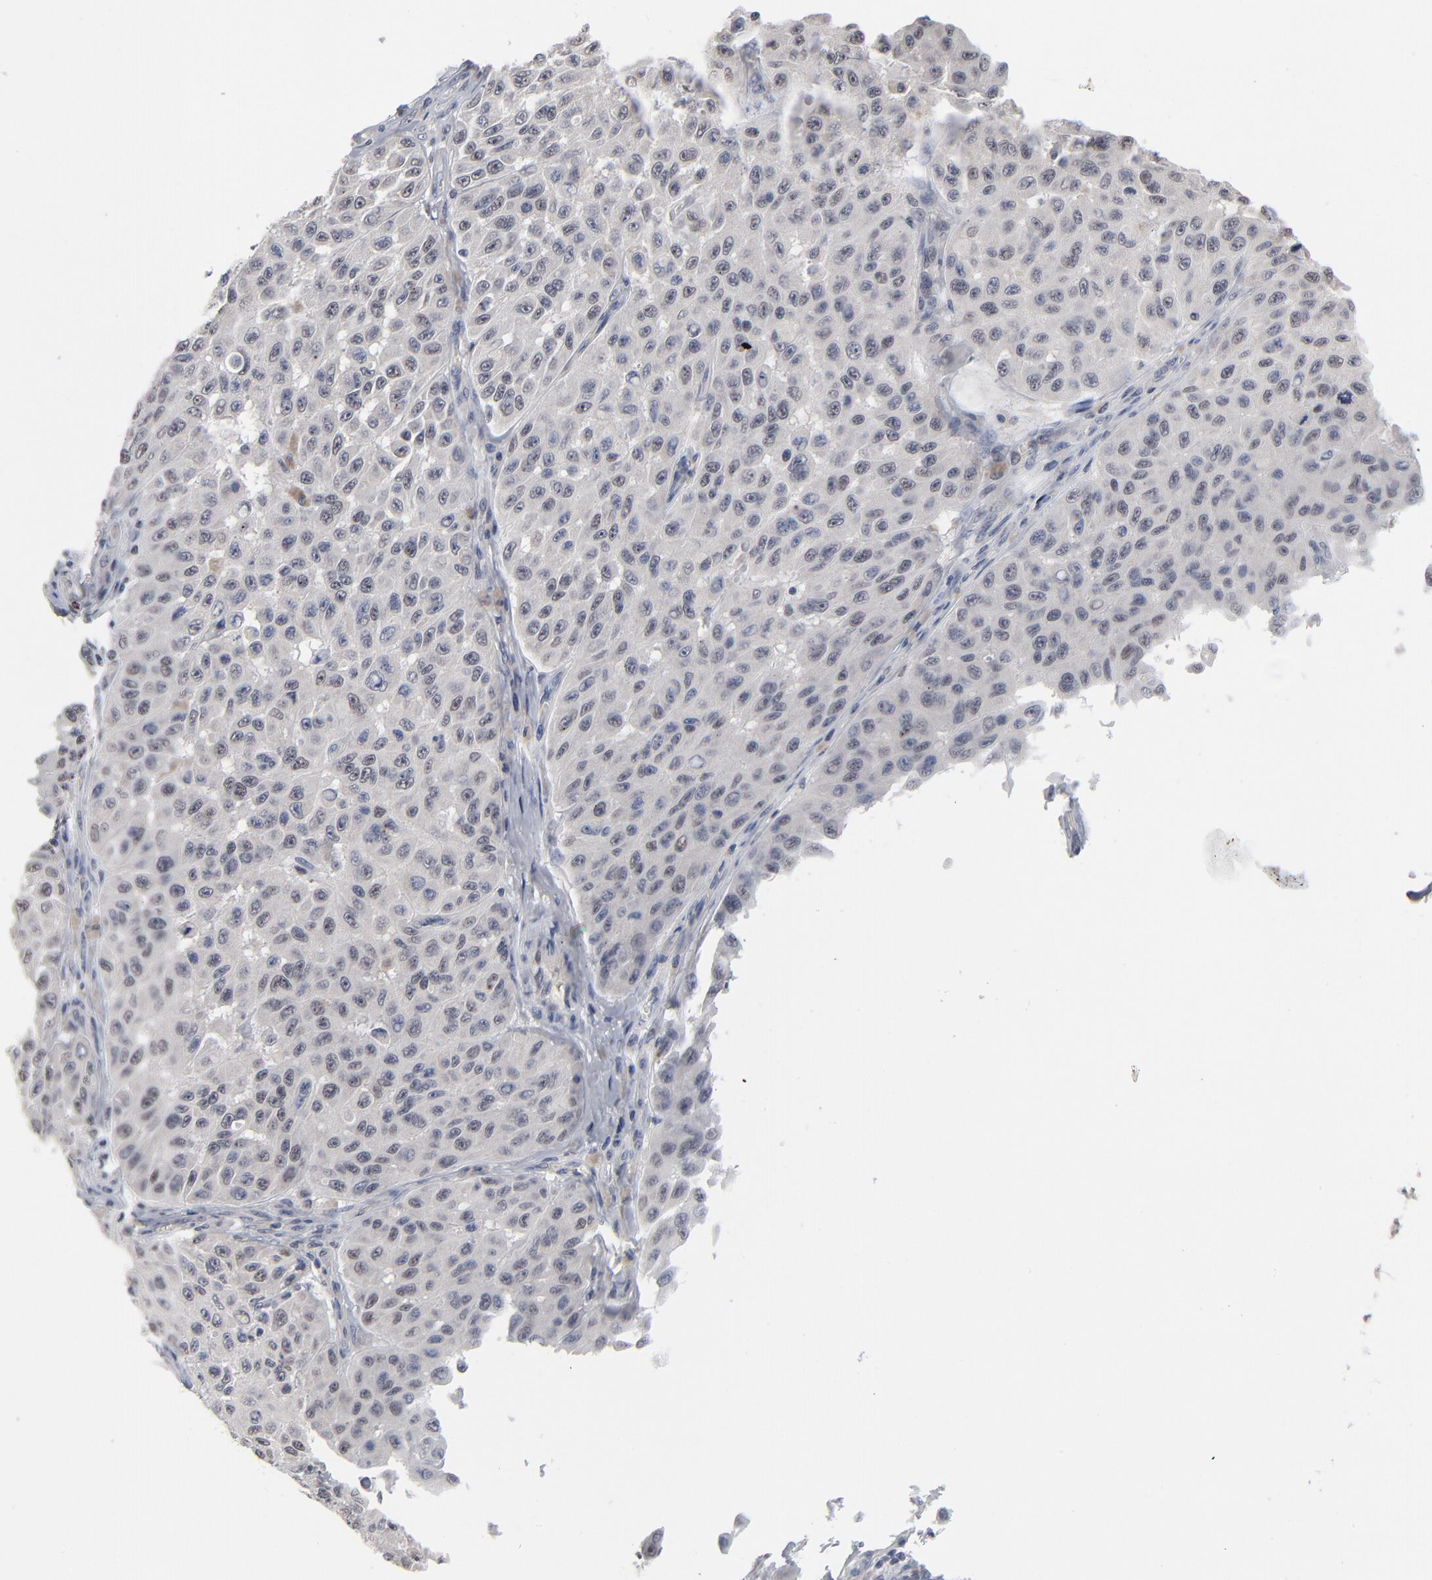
{"staining": {"intensity": "negative", "quantity": "none", "location": "none"}, "tissue": "melanoma", "cell_type": "Tumor cells", "image_type": "cancer", "snomed": [{"axis": "morphology", "description": "Malignant melanoma, NOS"}, {"axis": "topography", "description": "Skin"}], "caption": "This is a photomicrograph of immunohistochemistry staining of malignant melanoma, which shows no positivity in tumor cells.", "gene": "FOXN2", "patient": {"sex": "male", "age": 30}}